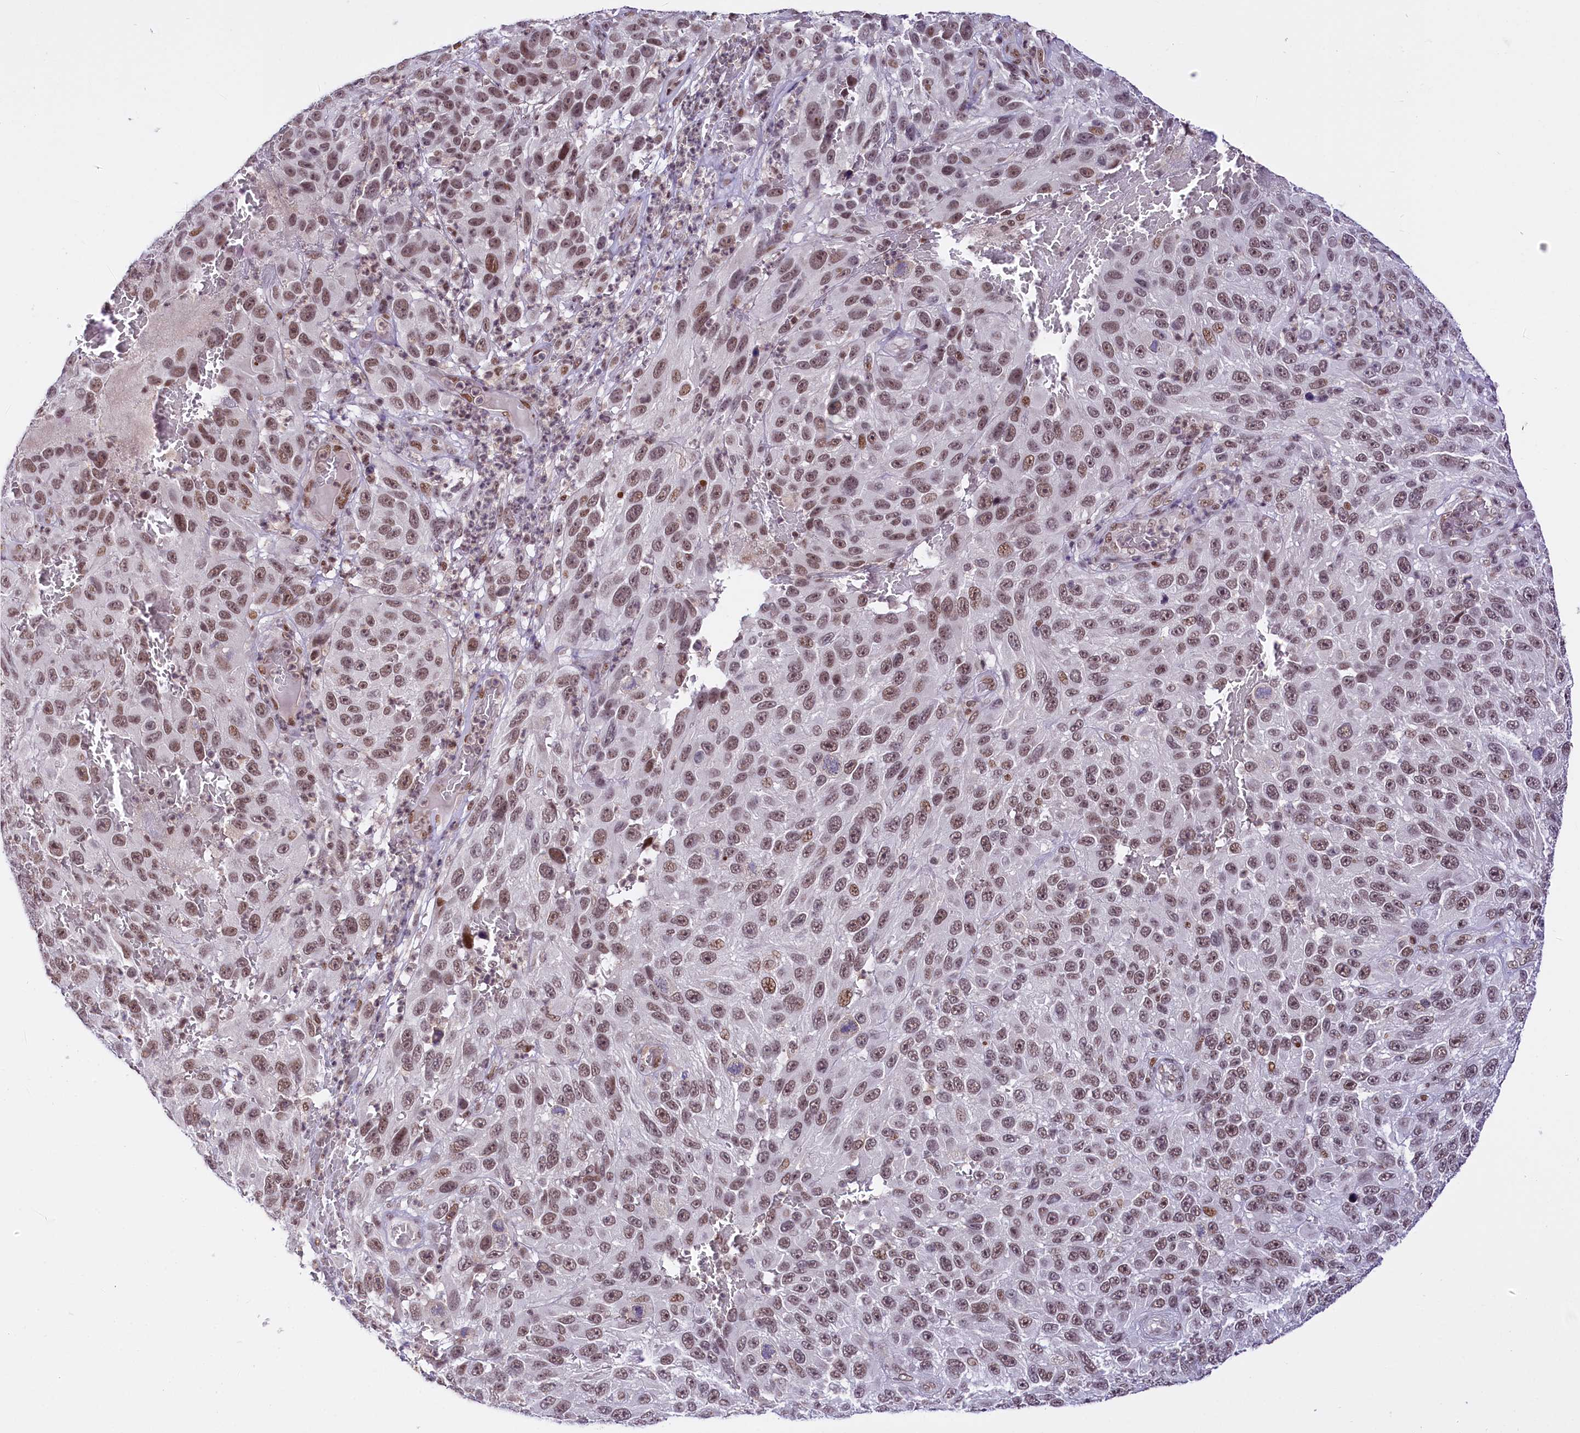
{"staining": {"intensity": "moderate", "quantity": ">75%", "location": "nuclear"}, "tissue": "melanoma", "cell_type": "Tumor cells", "image_type": "cancer", "snomed": [{"axis": "morphology", "description": "Malignant melanoma, NOS"}, {"axis": "topography", "description": "Skin"}], "caption": "Immunohistochemical staining of human malignant melanoma shows moderate nuclear protein positivity in about >75% of tumor cells.", "gene": "SCAF11", "patient": {"sex": "female", "age": 96}}